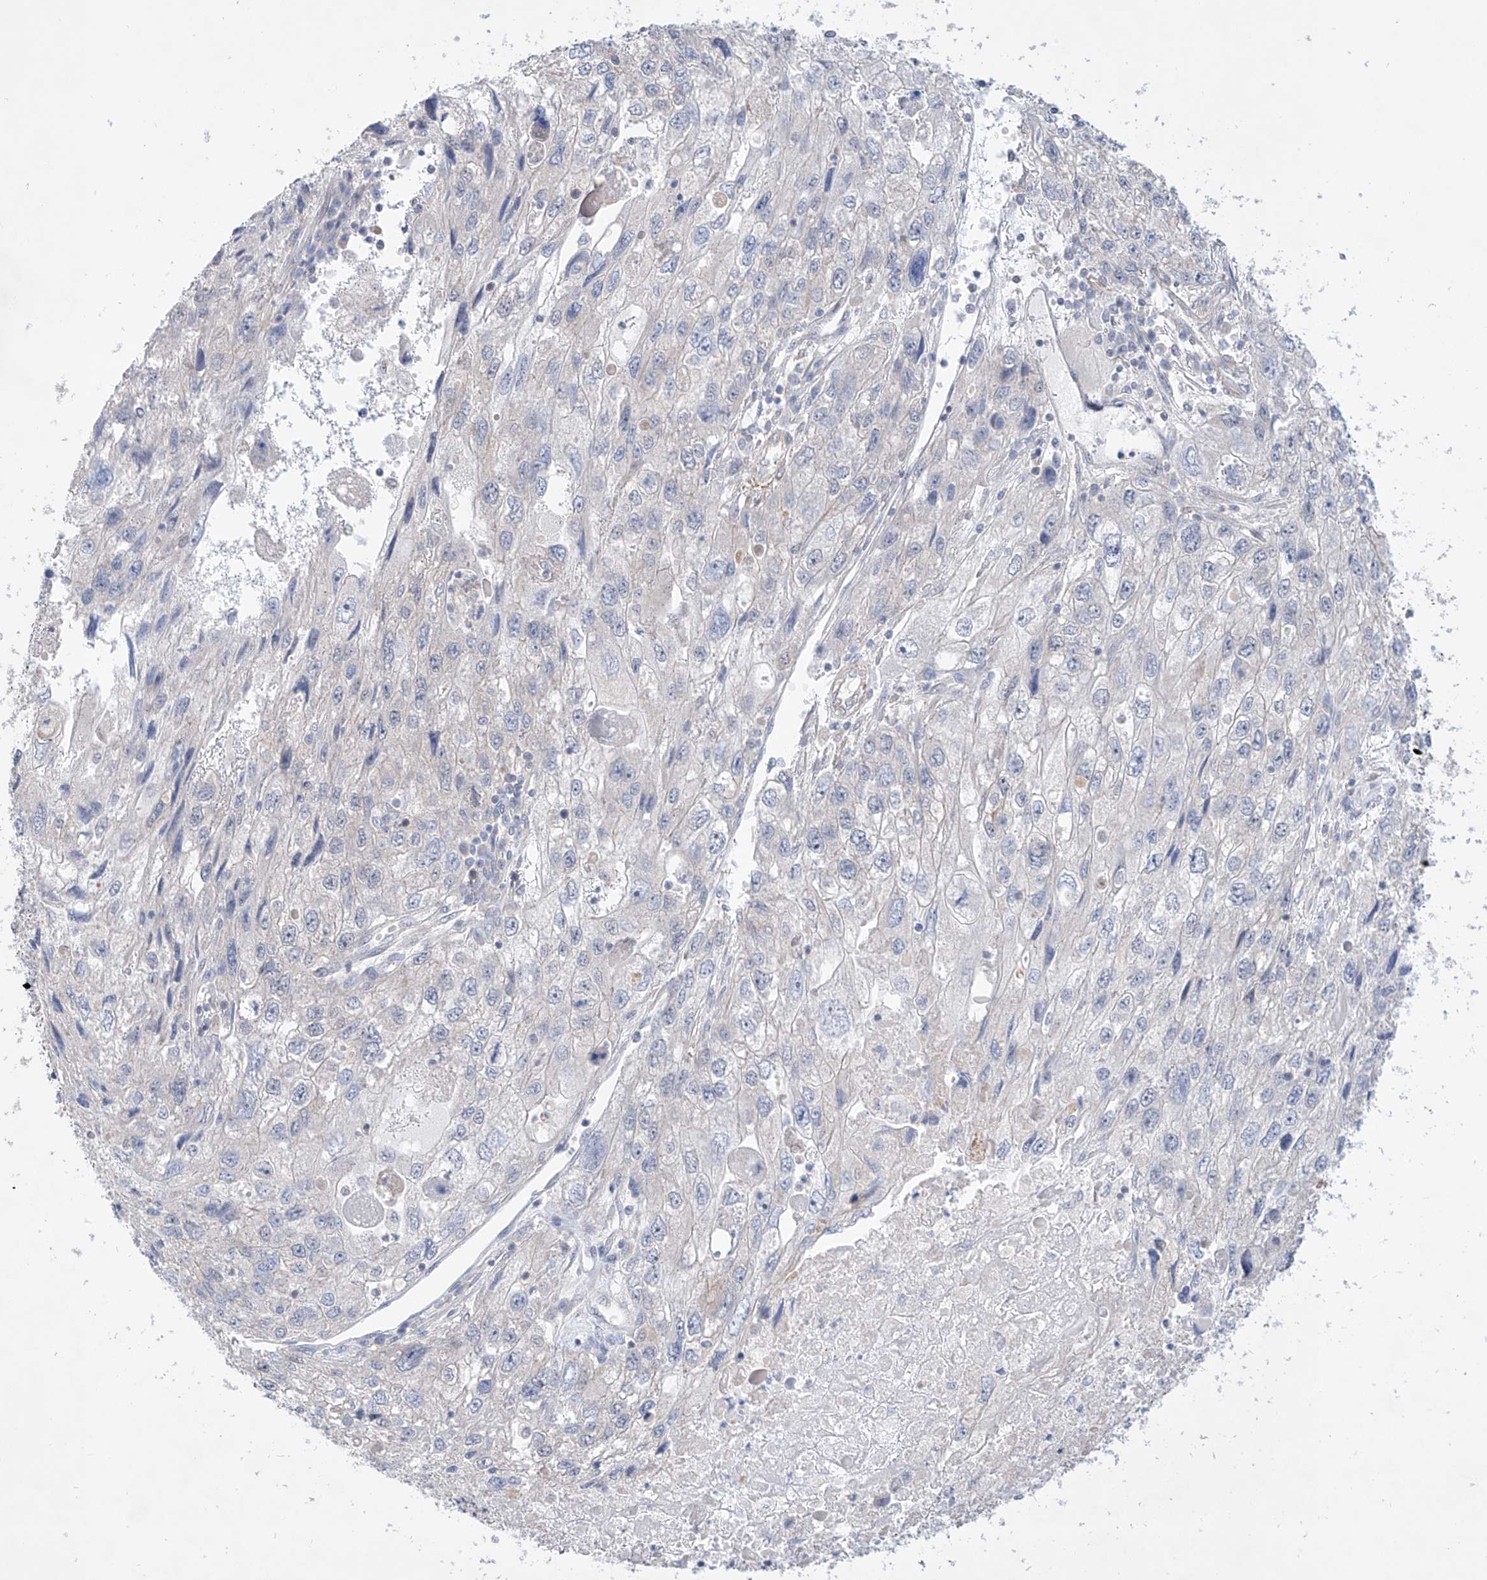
{"staining": {"intensity": "negative", "quantity": "none", "location": "none"}, "tissue": "endometrial cancer", "cell_type": "Tumor cells", "image_type": "cancer", "snomed": [{"axis": "morphology", "description": "Adenocarcinoma, NOS"}, {"axis": "topography", "description": "Endometrium"}], "caption": "Immunohistochemical staining of human adenocarcinoma (endometrial) demonstrates no significant positivity in tumor cells. The staining is performed using DAB brown chromogen with nuclei counter-stained in using hematoxylin.", "gene": "TSR2", "patient": {"sex": "female", "age": 49}}